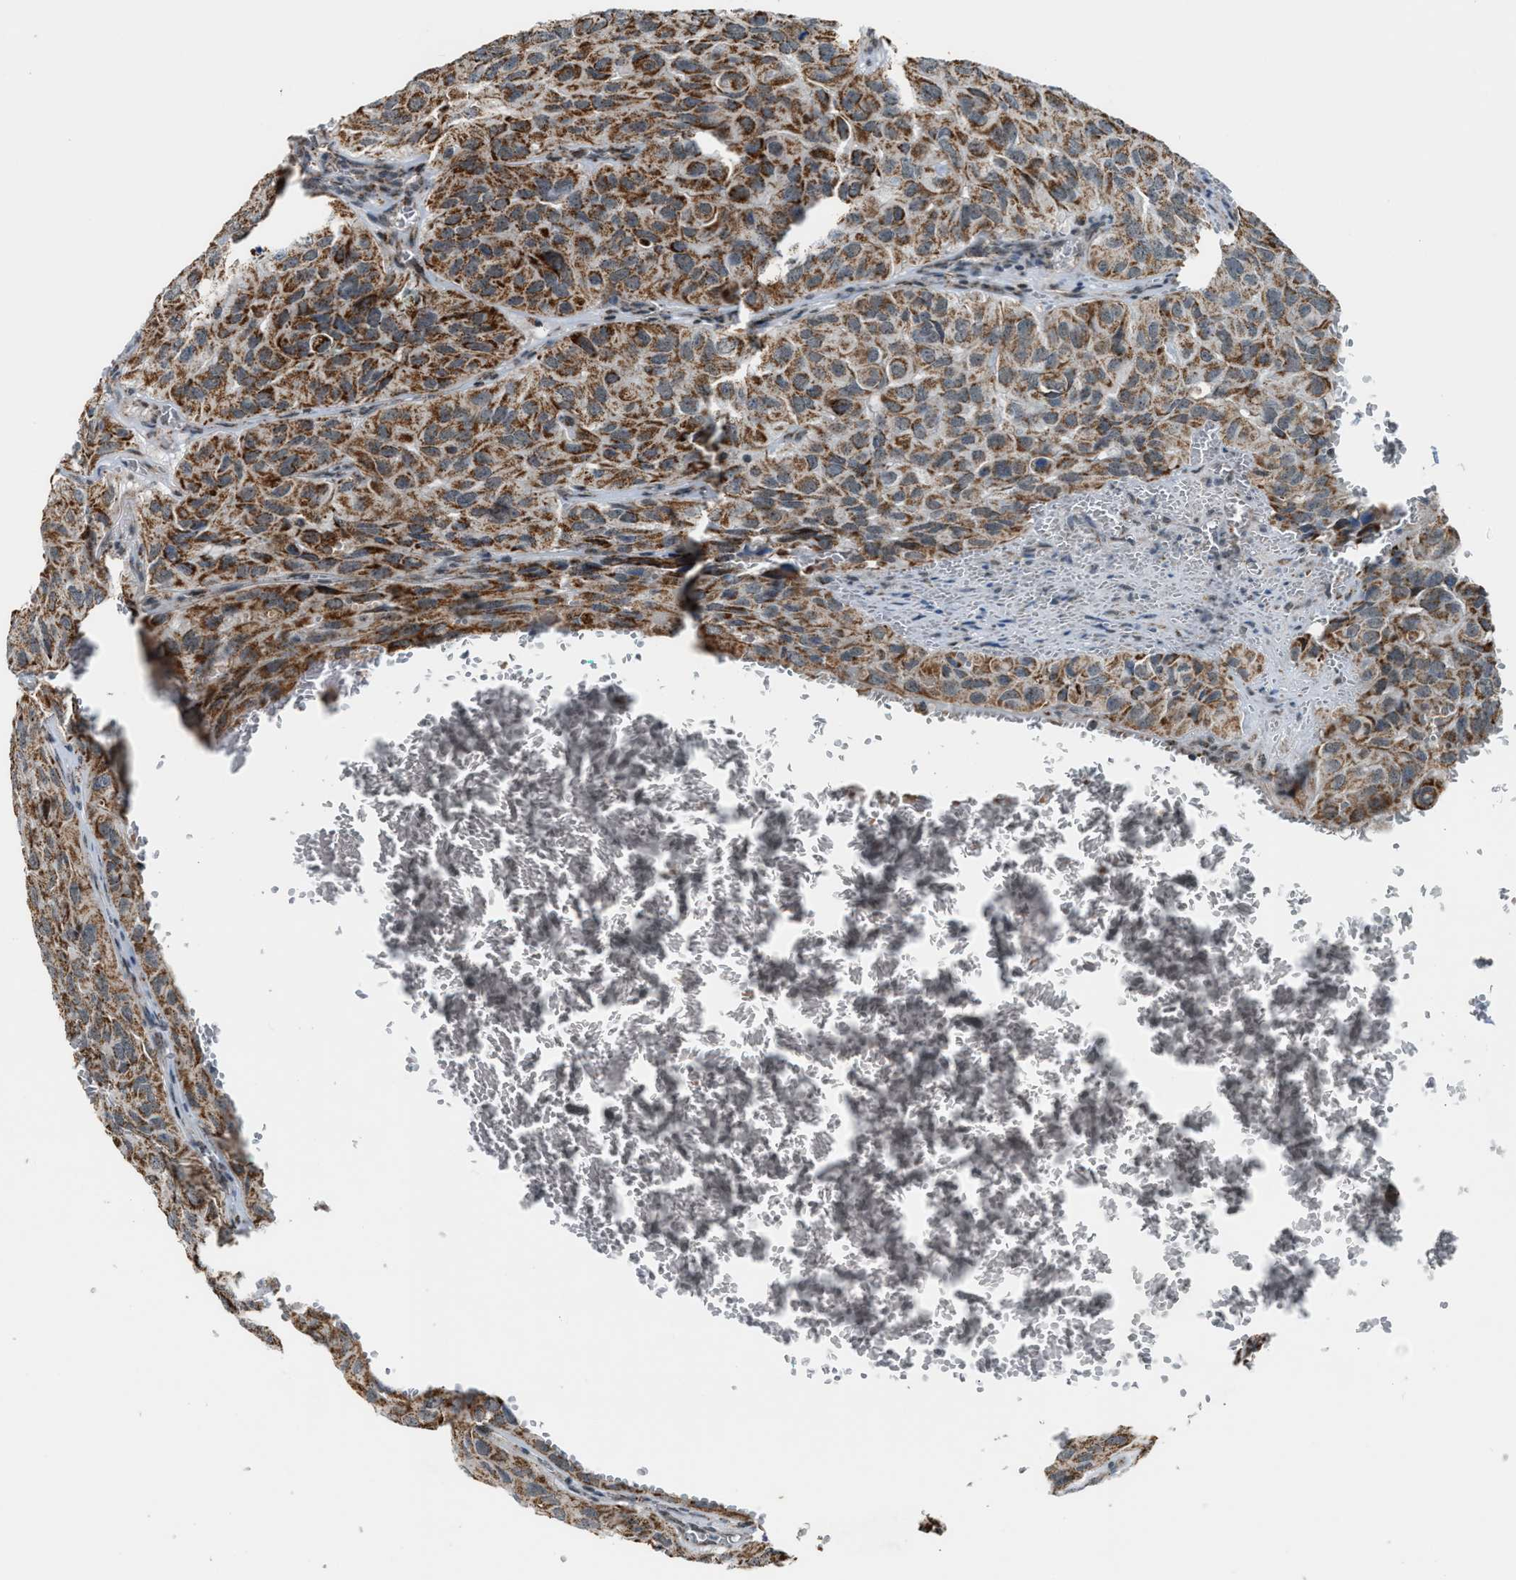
{"staining": {"intensity": "strong", "quantity": ">75%", "location": "cytoplasmic/membranous"}, "tissue": "head and neck cancer", "cell_type": "Tumor cells", "image_type": "cancer", "snomed": [{"axis": "morphology", "description": "Adenocarcinoma, NOS"}, {"axis": "topography", "description": "Salivary gland, NOS"}, {"axis": "topography", "description": "Head-Neck"}], "caption": "Tumor cells display strong cytoplasmic/membranous positivity in about >75% of cells in head and neck cancer (adenocarcinoma).", "gene": "CHN2", "patient": {"sex": "female", "age": 76}}